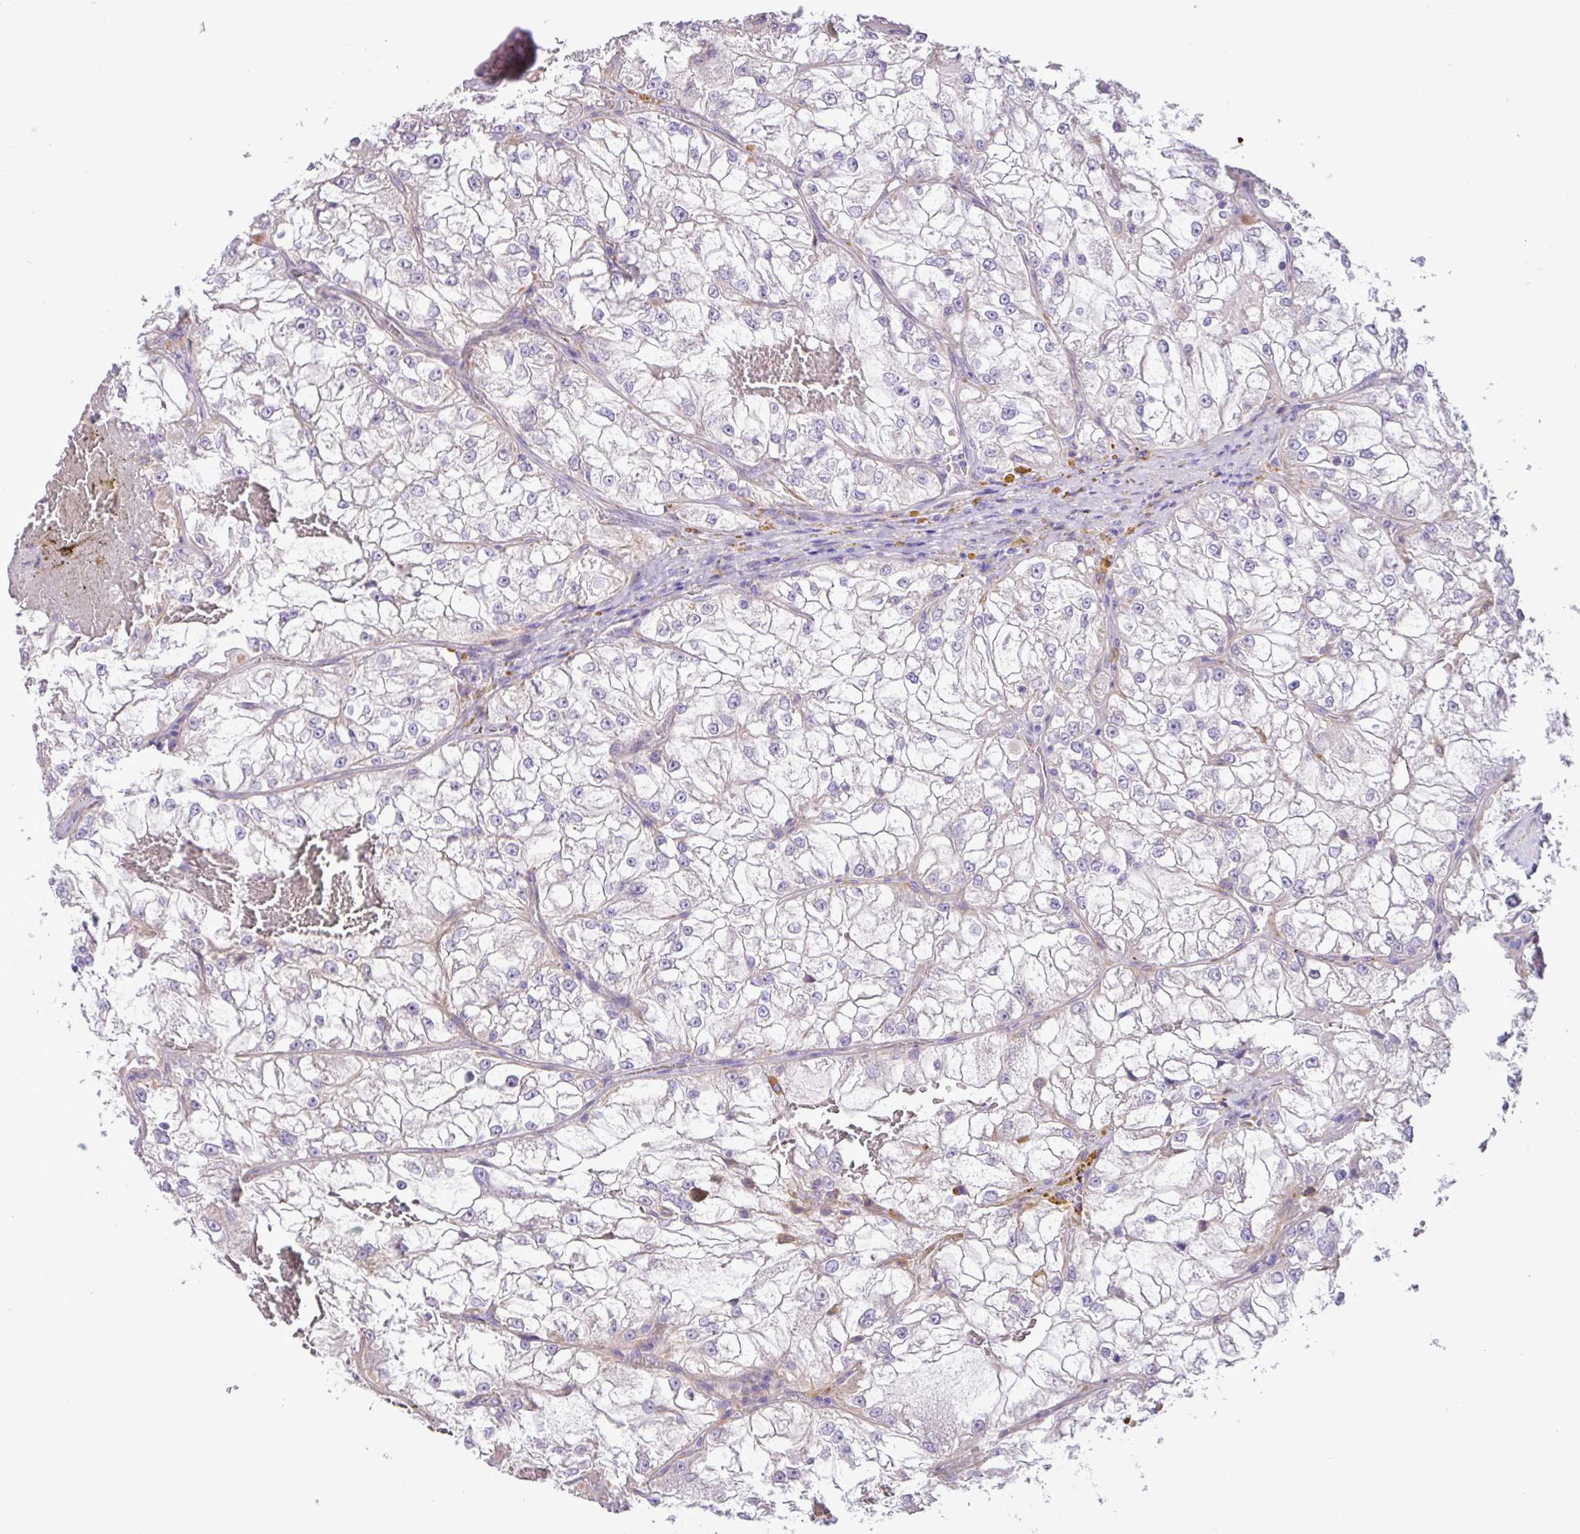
{"staining": {"intensity": "negative", "quantity": "none", "location": "none"}, "tissue": "renal cancer", "cell_type": "Tumor cells", "image_type": "cancer", "snomed": [{"axis": "morphology", "description": "Adenocarcinoma, NOS"}, {"axis": "topography", "description": "Kidney"}], "caption": "This is an immunohistochemistry (IHC) micrograph of human adenocarcinoma (renal). There is no staining in tumor cells.", "gene": "MRM2", "patient": {"sex": "female", "age": 72}}